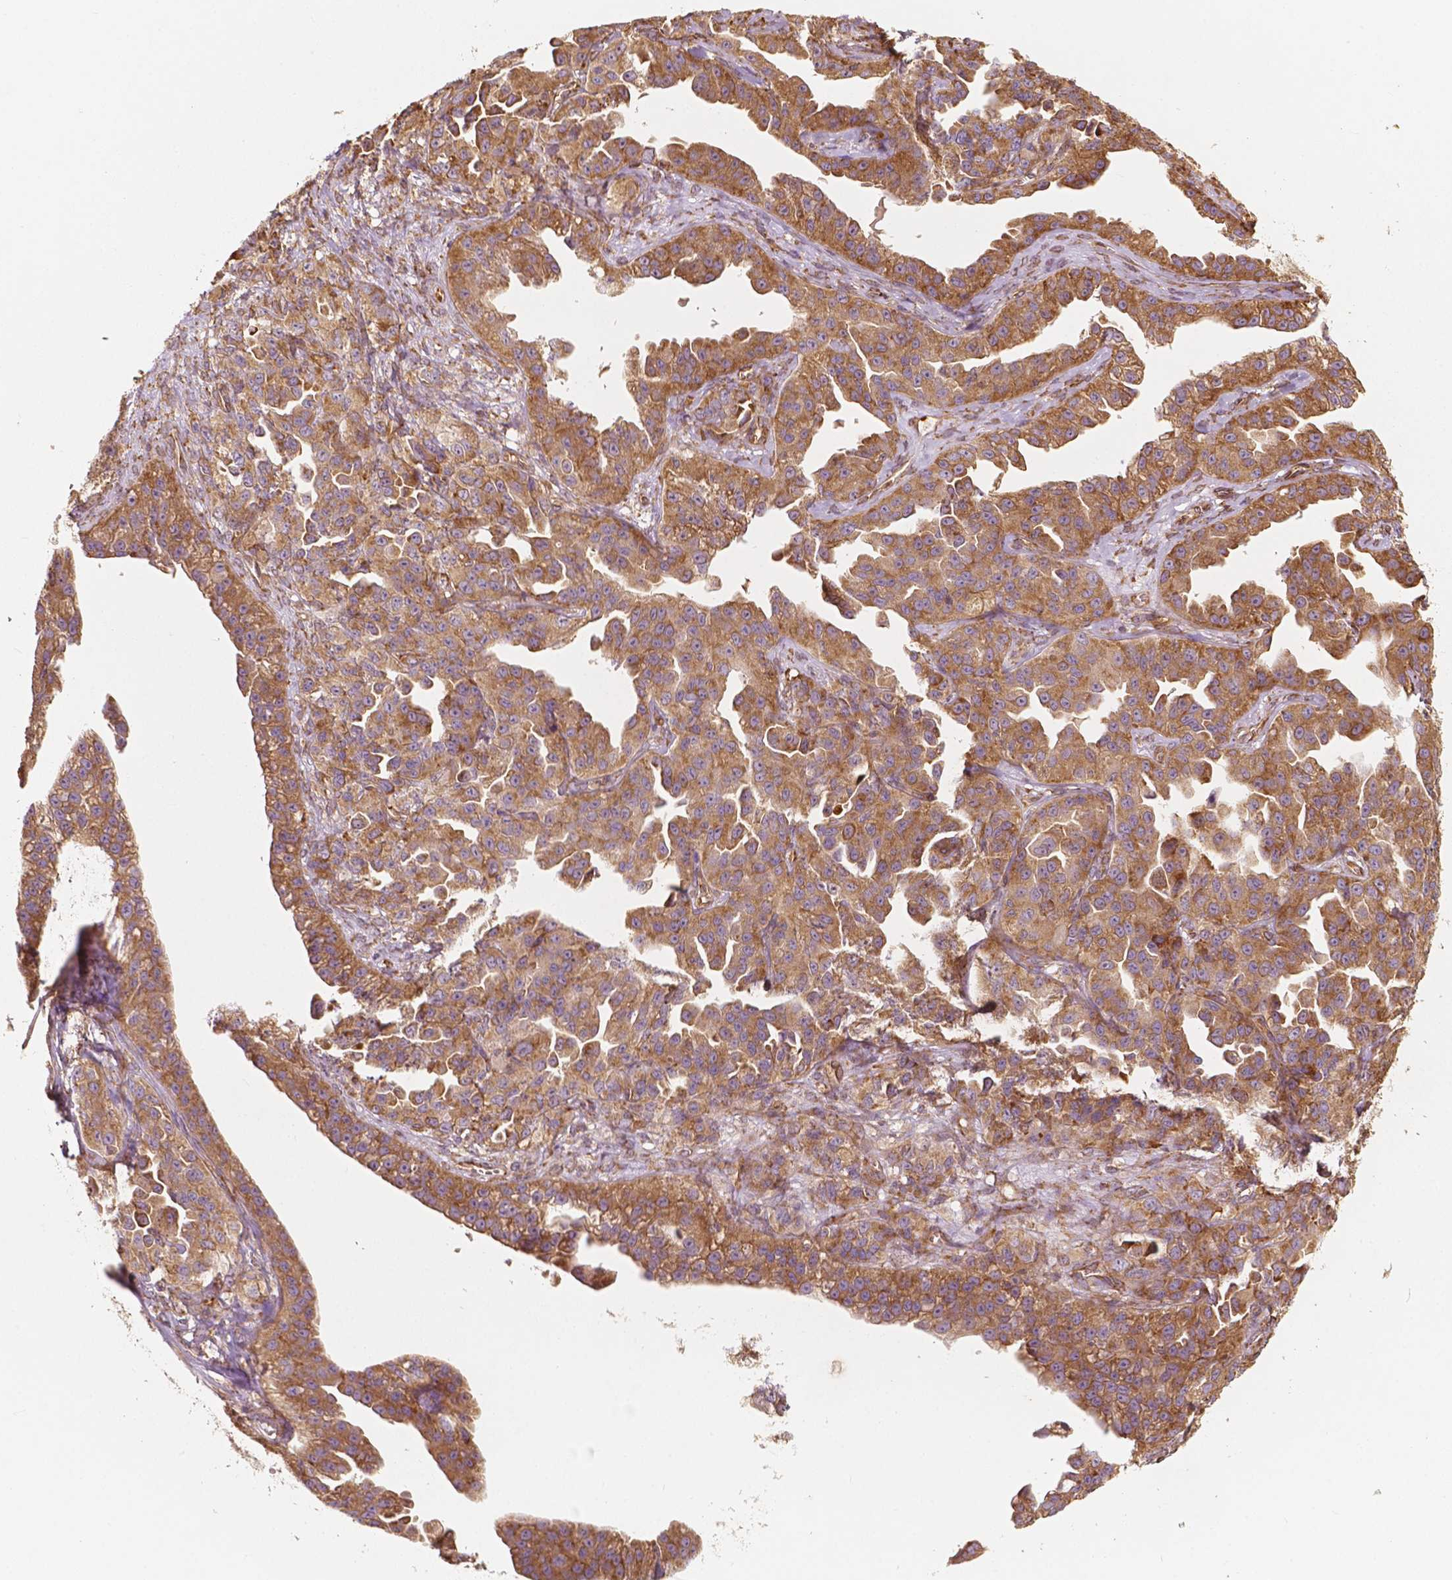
{"staining": {"intensity": "moderate", "quantity": ">75%", "location": "cytoplasmic/membranous"}, "tissue": "ovarian cancer", "cell_type": "Tumor cells", "image_type": "cancer", "snomed": [{"axis": "morphology", "description": "Cystadenocarcinoma, serous, NOS"}, {"axis": "topography", "description": "Ovary"}], "caption": "Human ovarian cancer (serous cystadenocarcinoma) stained with a brown dye displays moderate cytoplasmic/membranous positive staining in about >75% of tumor cells.", "gene": "G3BP1", "patient": {"sex": "female", "age": 75}}